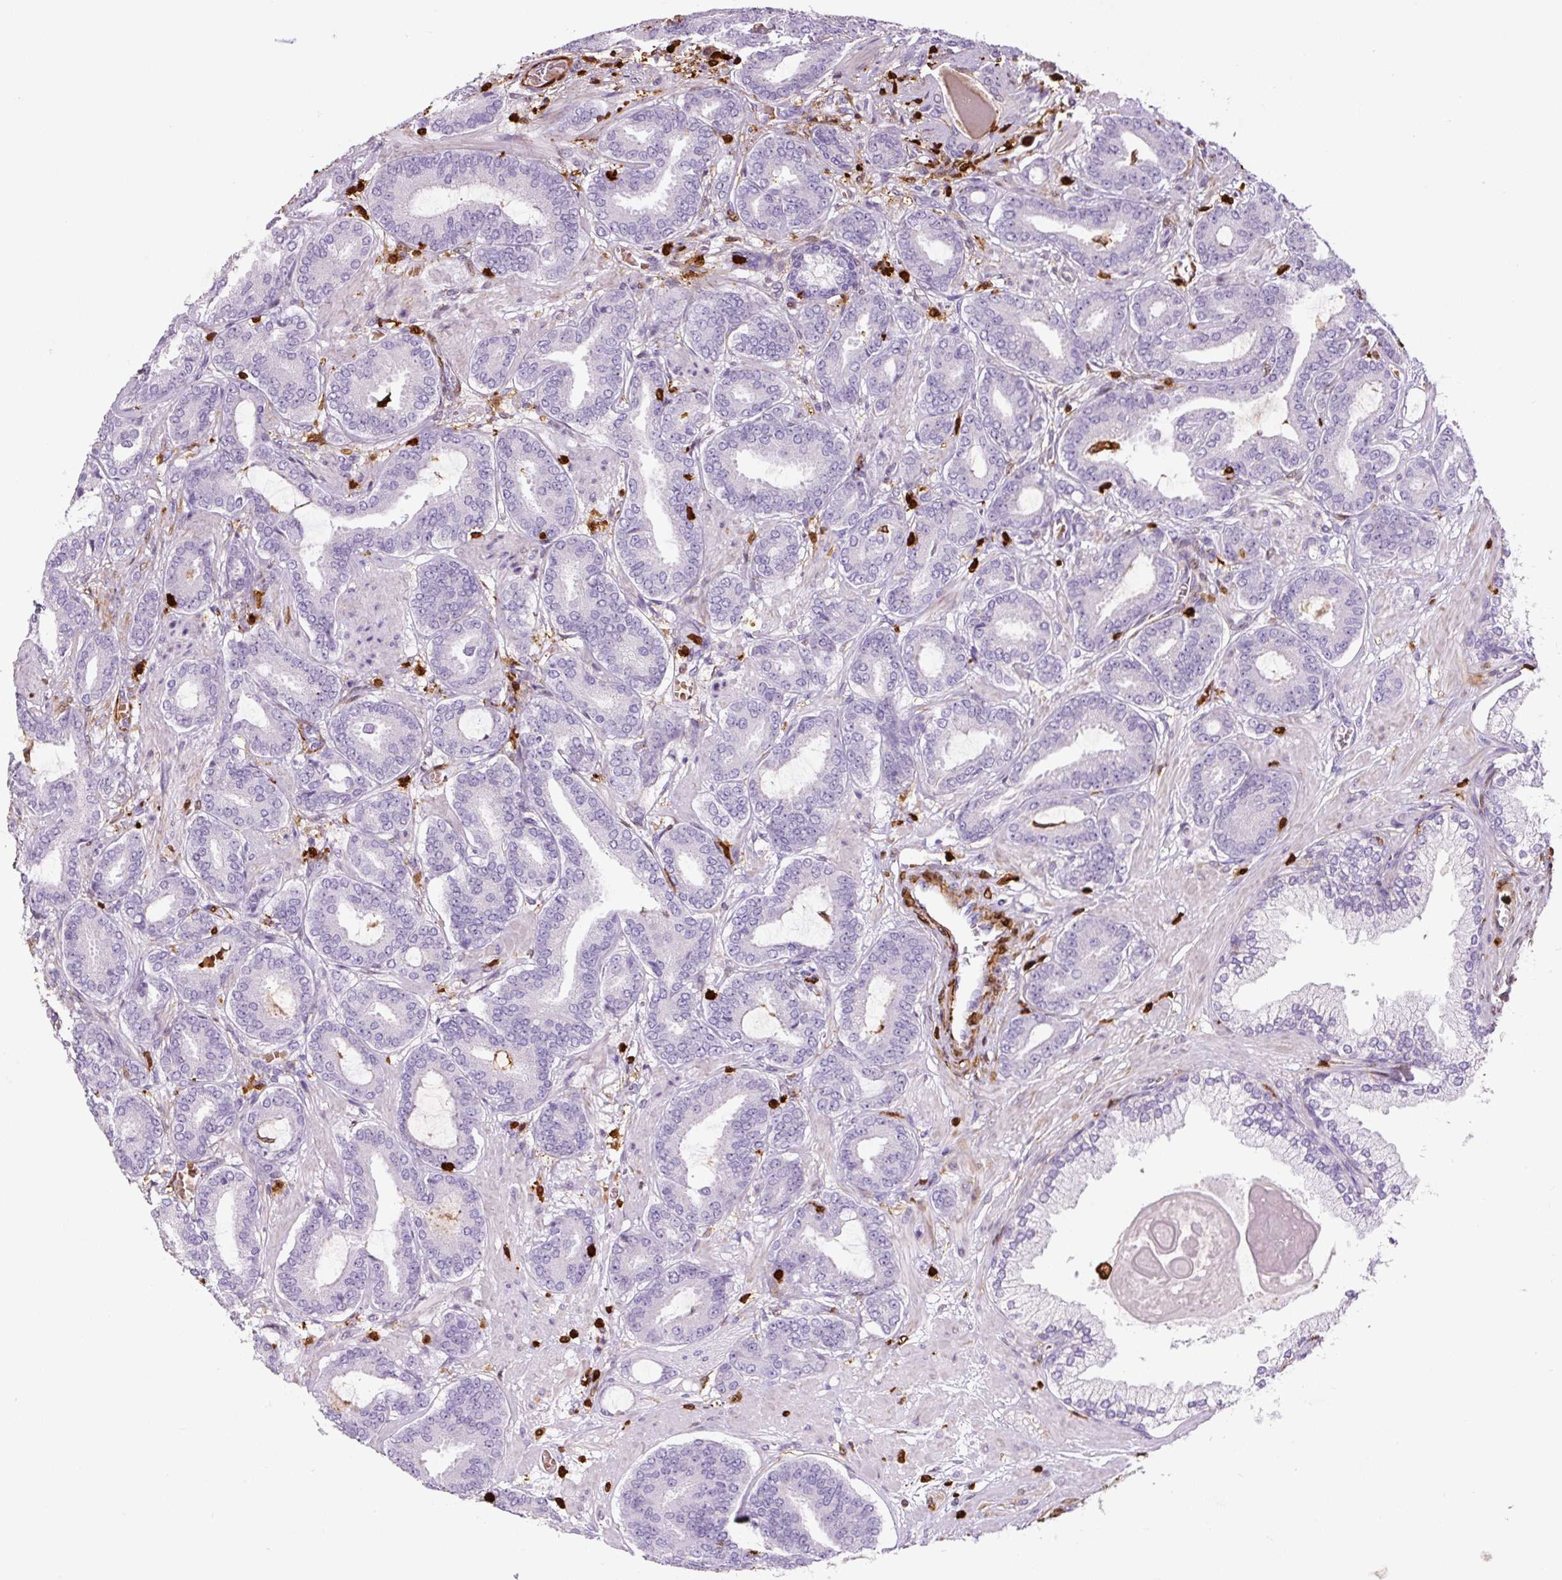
{"staining": {"intensity": "negative", "quantity": "none", "location": "none"}, "tissue": "prostate cancer", "cell_type": "Tumor cells", "image_type": "cancer", "snomed": [{"axis": "morphology", "description": "Adenocarcinoma, Low grade"}, {"axis": "topography", "description": "Prostate and seminal vesicle, NOS"}], "caption": "The photomicrograph exhibits no significant expression in tumor cells of adenocarcinoma (low-grade) (prostate).", "gene": "S100A4", "patient": {"sex": "male", "age": 61}}